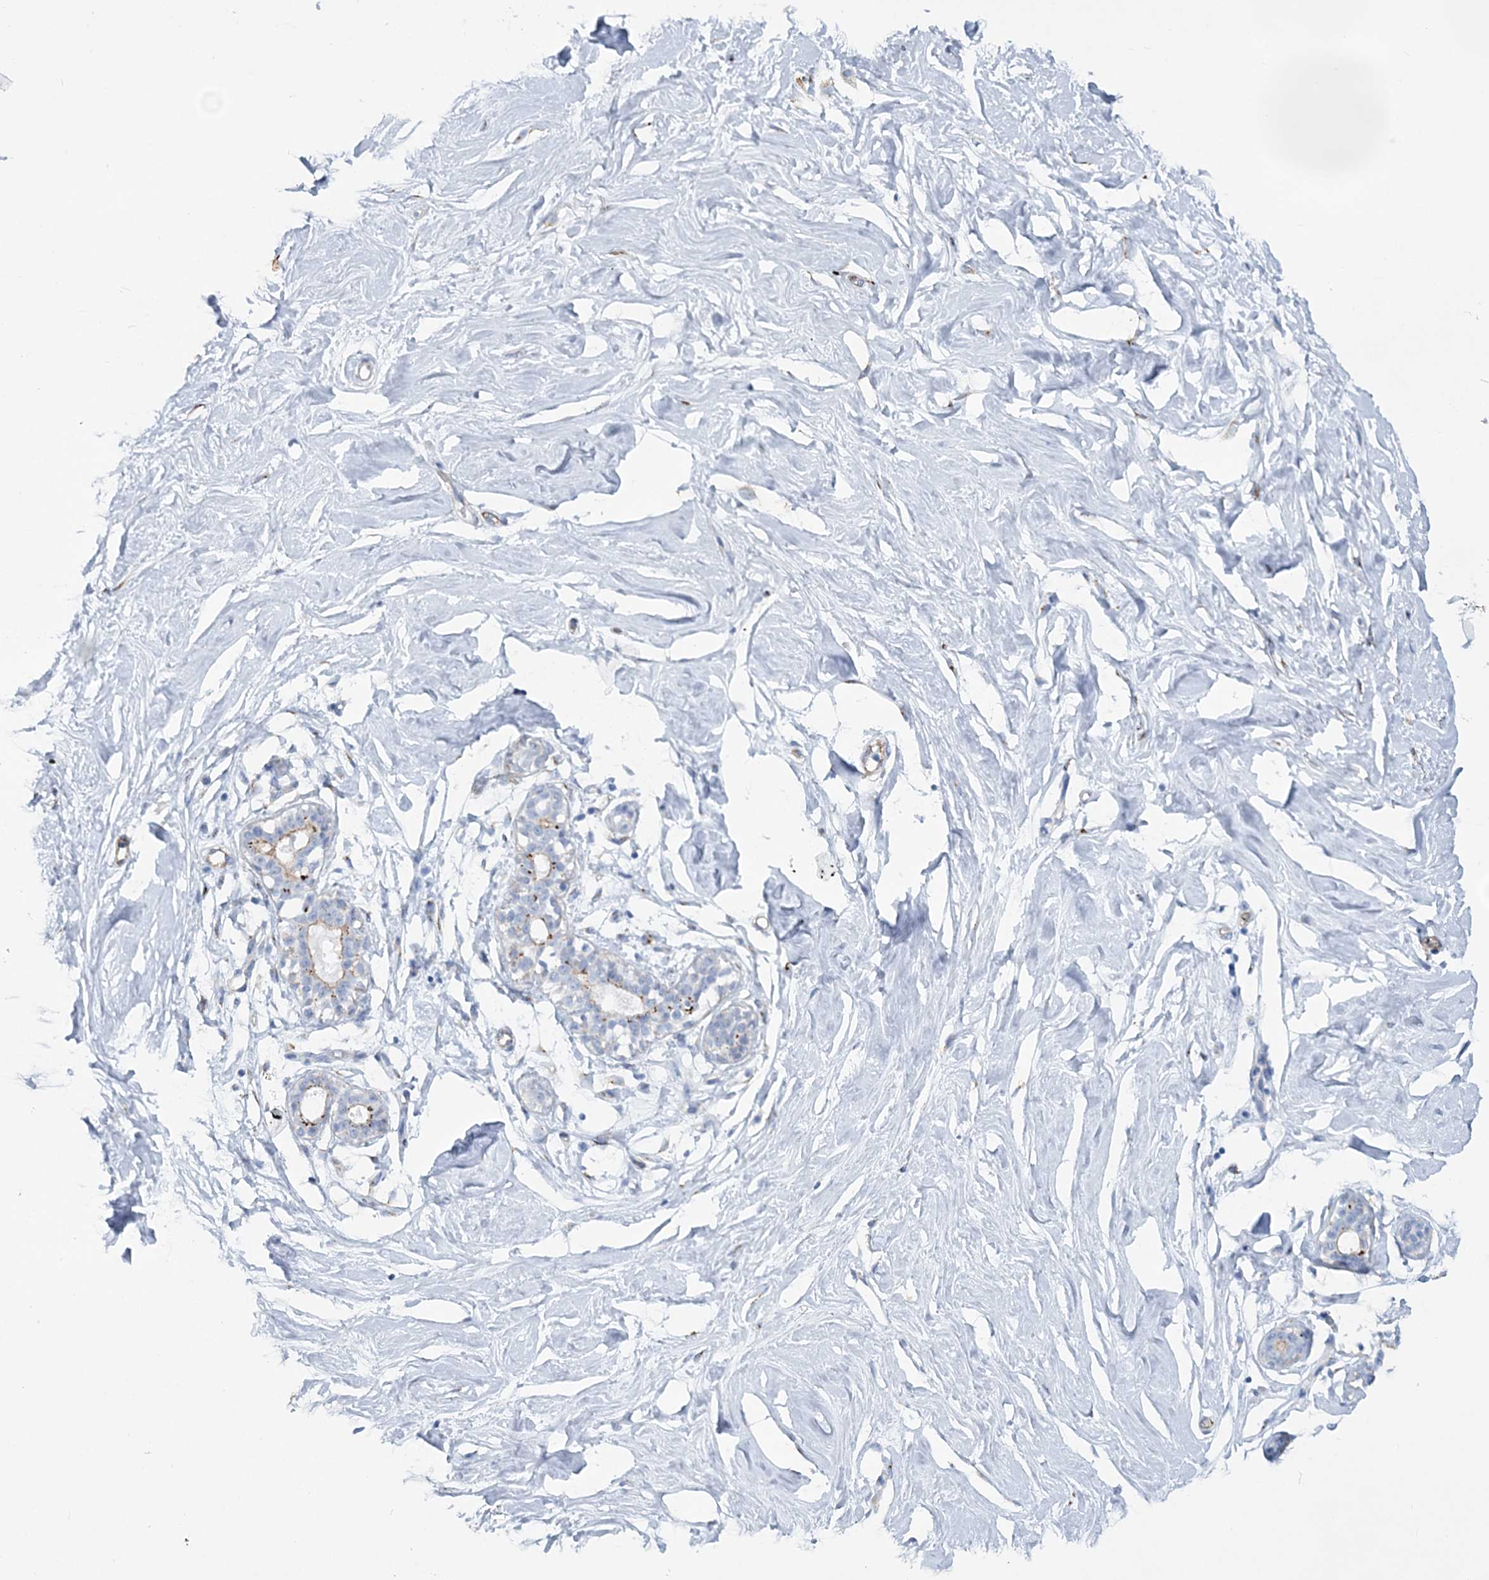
{"staining": {"intensity": "negative", "quantity": "none", "location": "none"}, "tissue": "breast", "cell_type": "Adipocytes", "image_type": "normal", "snomed": [{"axis": "morphology", "description": "Normal tissue, NOS"}, {"axis": "morphology", "description": "Adenoma, NOS"}, {"axis": "topography", "description": "Breast"}], "caption": "Protein analysis of unremarkable breast demonstrates no significant positivity in adipocytes.", "gene": "RAB11FIP5", "patient": {"sex": "female", "age": 23}}